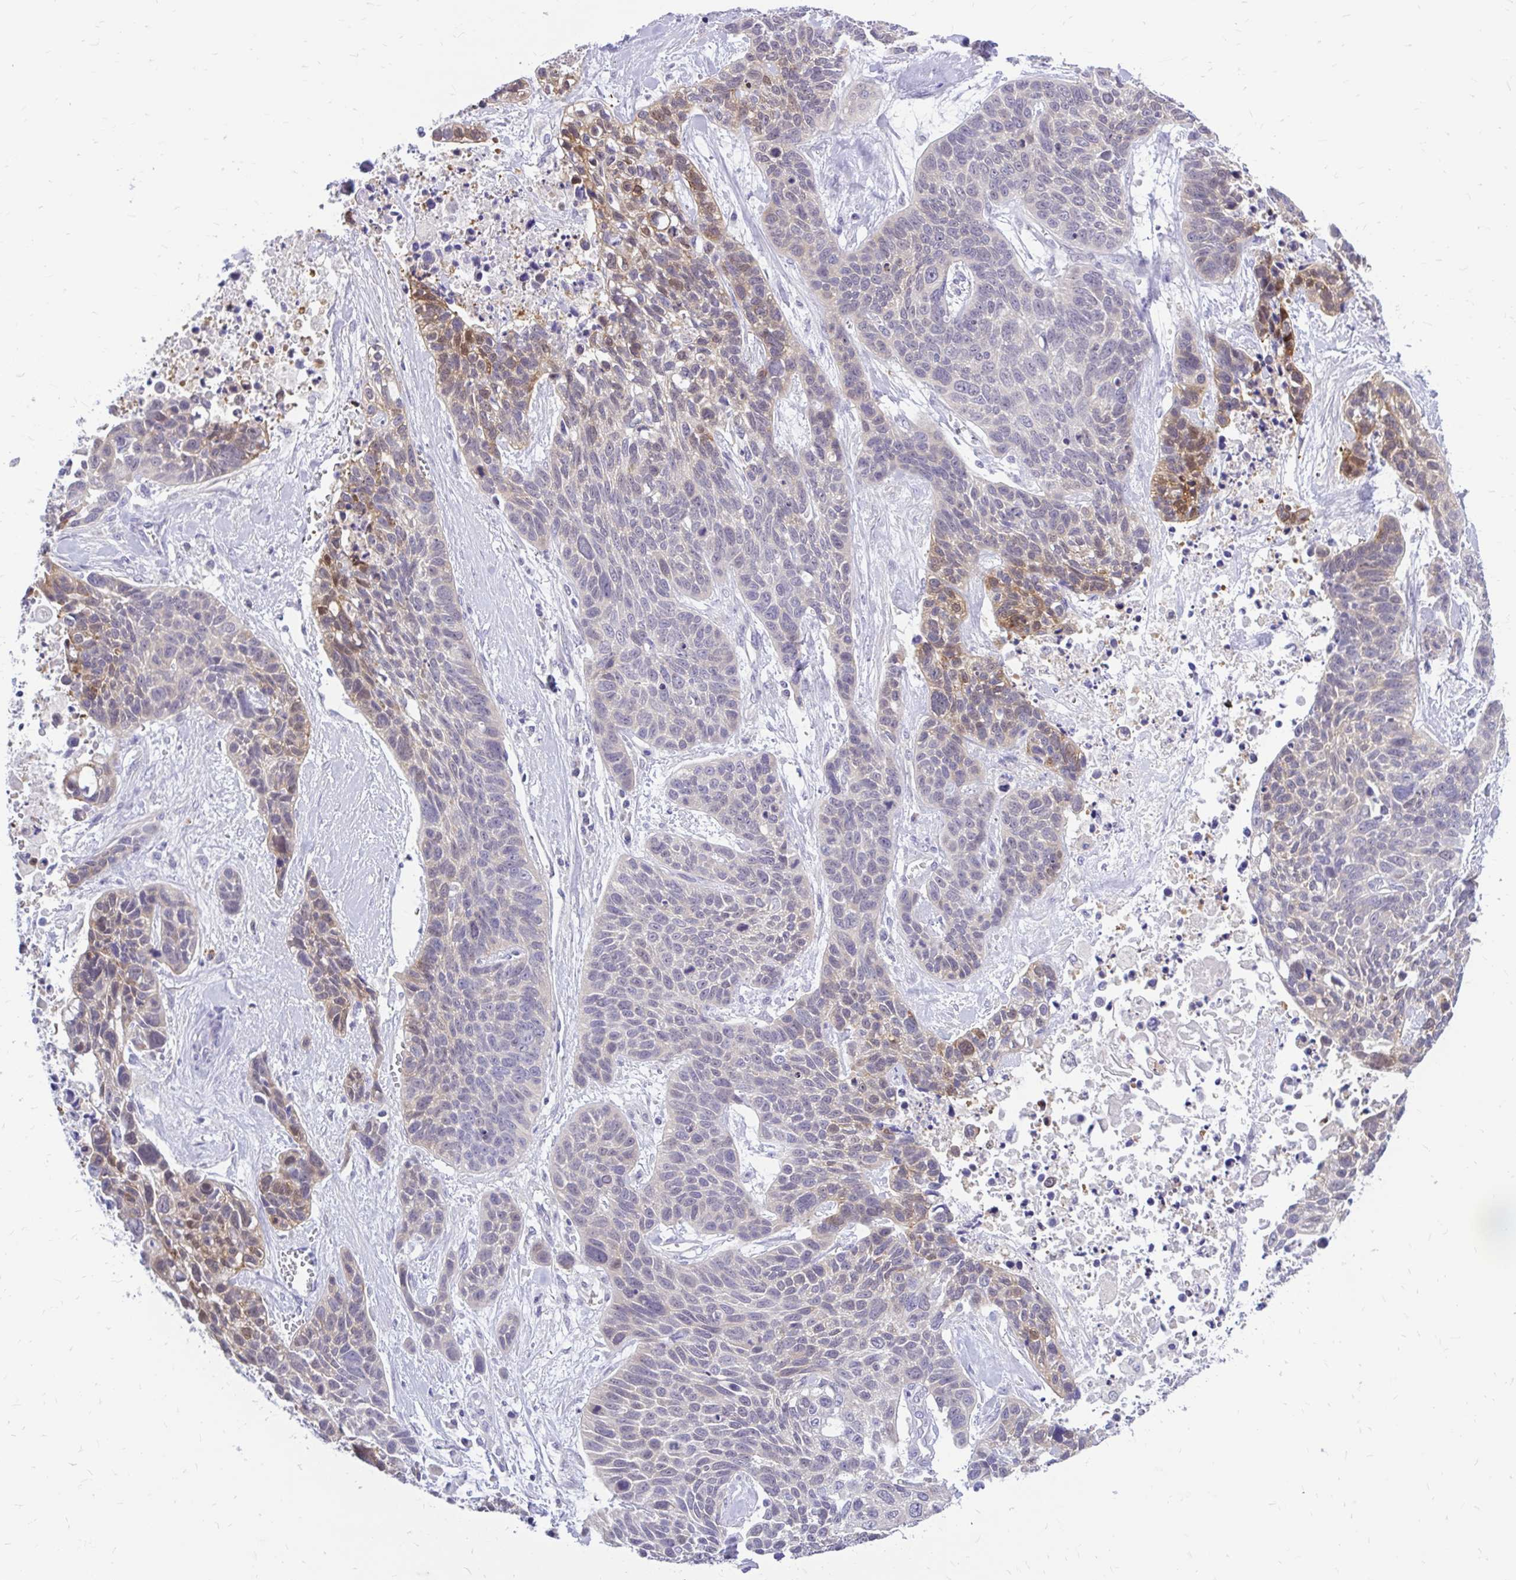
{"staining": {"intensity": "moderate", "quantity": "<25%", "location": "cytoplasmic/membranous"}, "tissue": "lung cancer", "cell_type": "Tumor cells", "image_type": "cancer", "snomed": [{"axis": "morphology", "description": "Squamous cell carcinoma, NOS"}, {"axis": "topography", "description": "Lung"}], "caption": "DAB (3,3'-diaminobenzidine) immunohistochemical staining of squamous cell carcinoma (lung) reveals moderate cytoplasmic/membranous protein positivity in about <25% of tumor cells. The staining was performed using DAB, with brown indicating positive protein expression. Nuclei are stained blue with hematoxylin.", "gene": "MAP1LC3A", "patient": {"sex": "male", "age": 62}}